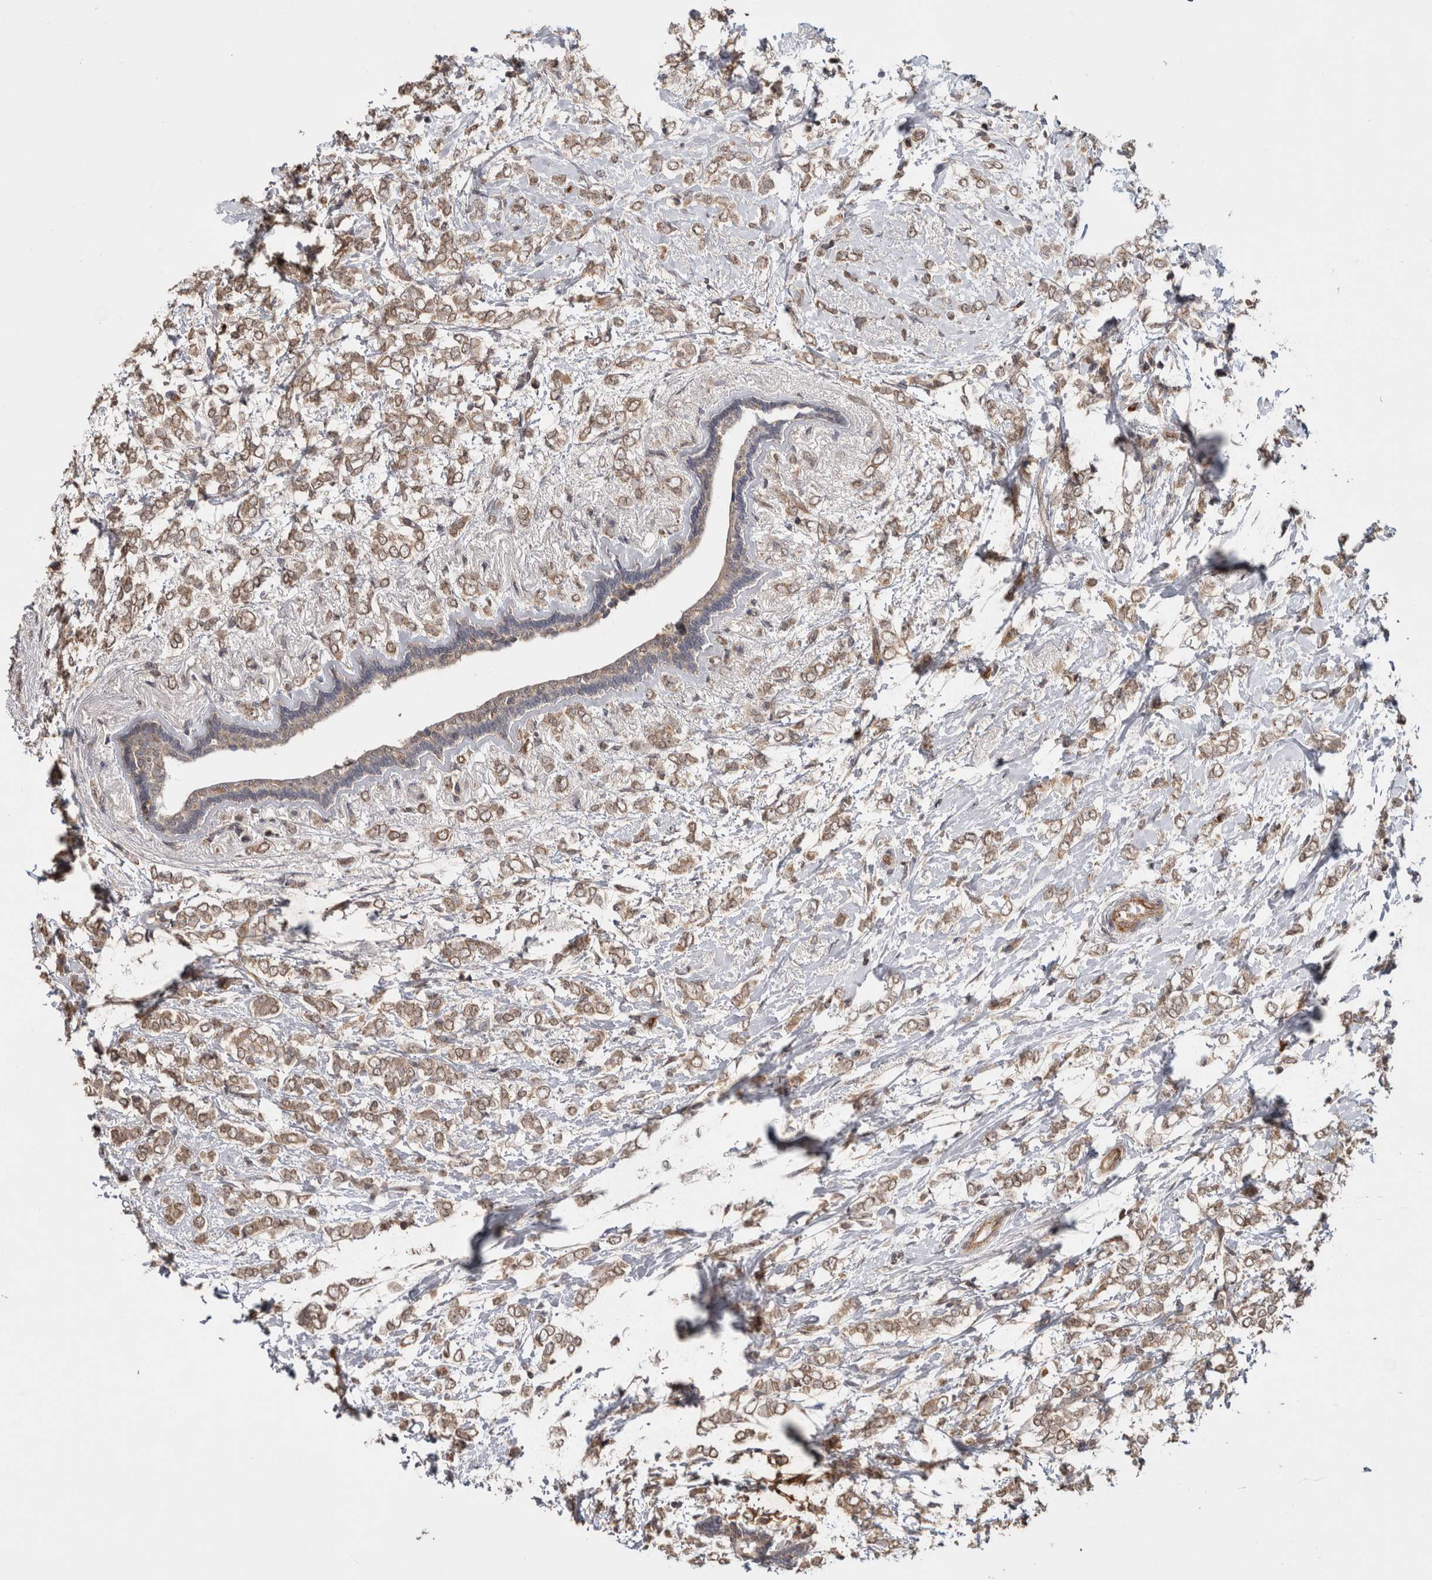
{"staining": {"intensity": "weak", "quantity": ">75%", "location": "cytoplasmic/membranous"}, "tissue": "breast cancer", "cell_type": "Tumor cells", "image_type": "cancer", "snomed": [{"axis": "morphology", "description": "Normal tissue, NOS"}, {"axis": "morphology", "description": "Lobular carcinoma"}, {"axis": "topography", "description": "Breast"}], "caption": "Weak cytoplasmic/membranous protein staining is identified in approximately >75% of tumor cells in breast cancer.", "gene": "HMOX2", "patient": {"sex": "female", "age": 47}}